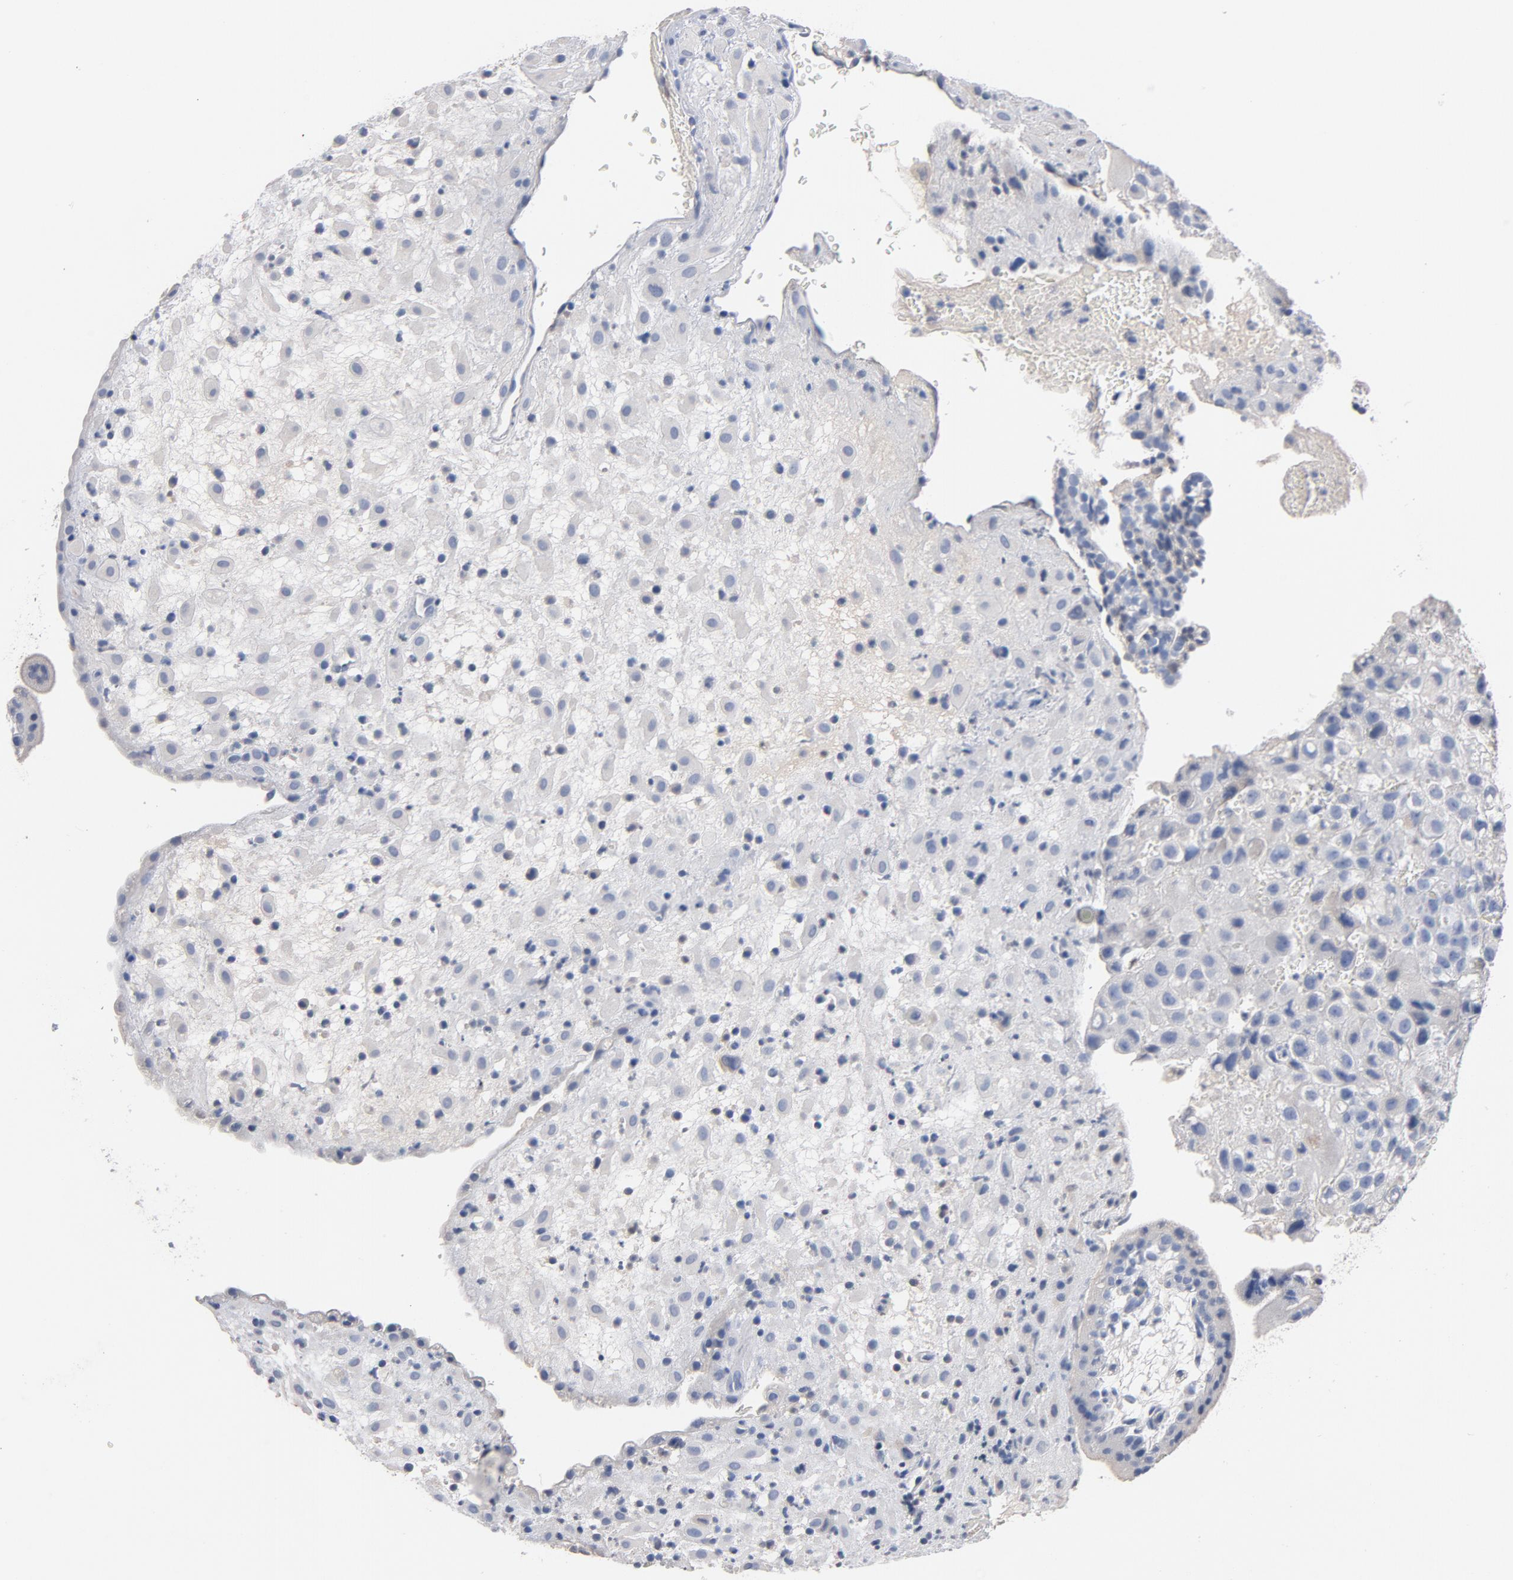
{"staining": {"intensity": "weak", "quantity": "<25%", "location": "cytoplasmic/membranous"}, "tissue": "placenta", "cell_type": "Decidual cells", "image_type": "normal", "snomed": [{"axis": "morphology", "description": "Normal tissue, NOS"}, {"axis": "topography", "description": "Placenta"}], "caption": "This image is of normal placenta stained with immunohistochemistry to label a protein in brown with the nuclei are counter-stained blue. There is no positivity in decidual cells. (DAB (3,3'-diaminobenzidine) IHC visualized using brightfield microscopy, high magnification).", "gene": "ZCCHC13", "patient": {"sex": "female", "age": 35}}